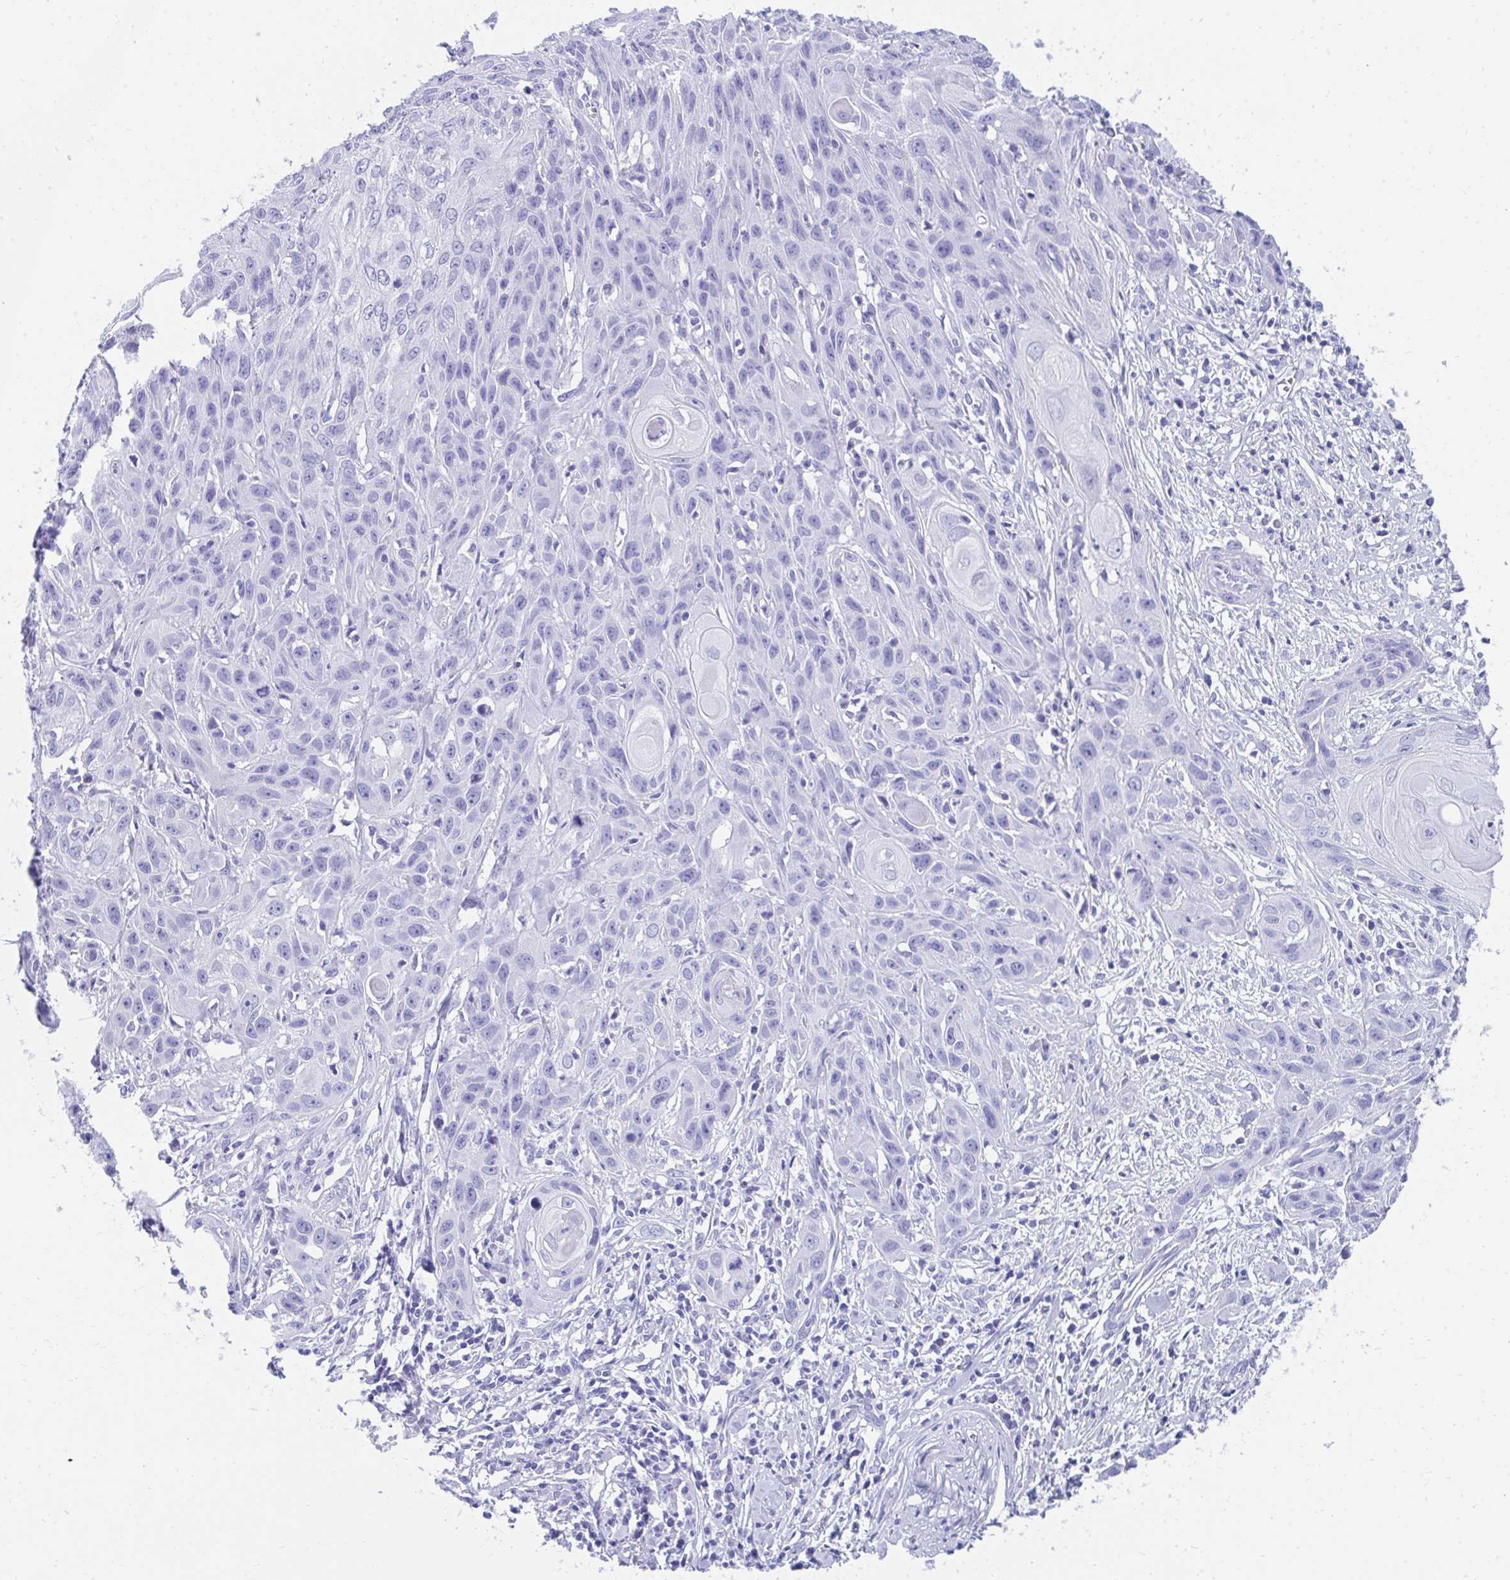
{"staining": {"intensity": "negative", "quantity": "none", "location": "none"}, "tissue": "skin cancer", "cell_type": "Tumor cells", "image_type": "cancer", "snomed": [{"axis": "morphology", "description": "Squamous cell carcinoma, NOS"}, {"axis": "topography", "description": "Skin"}, {"axis": "topography", "description": "Vulva"}], "caption": "High power microscopy image of an immunohistochemistry histopathology image of squamous cell carcinoma (skin), revealing no significant expression in tumor cells. (Brightfield microscopy of DAB immunohistochemistry at high magnification).", "gene": "HGD", "patient": {"sex": "female", "age": 83}}